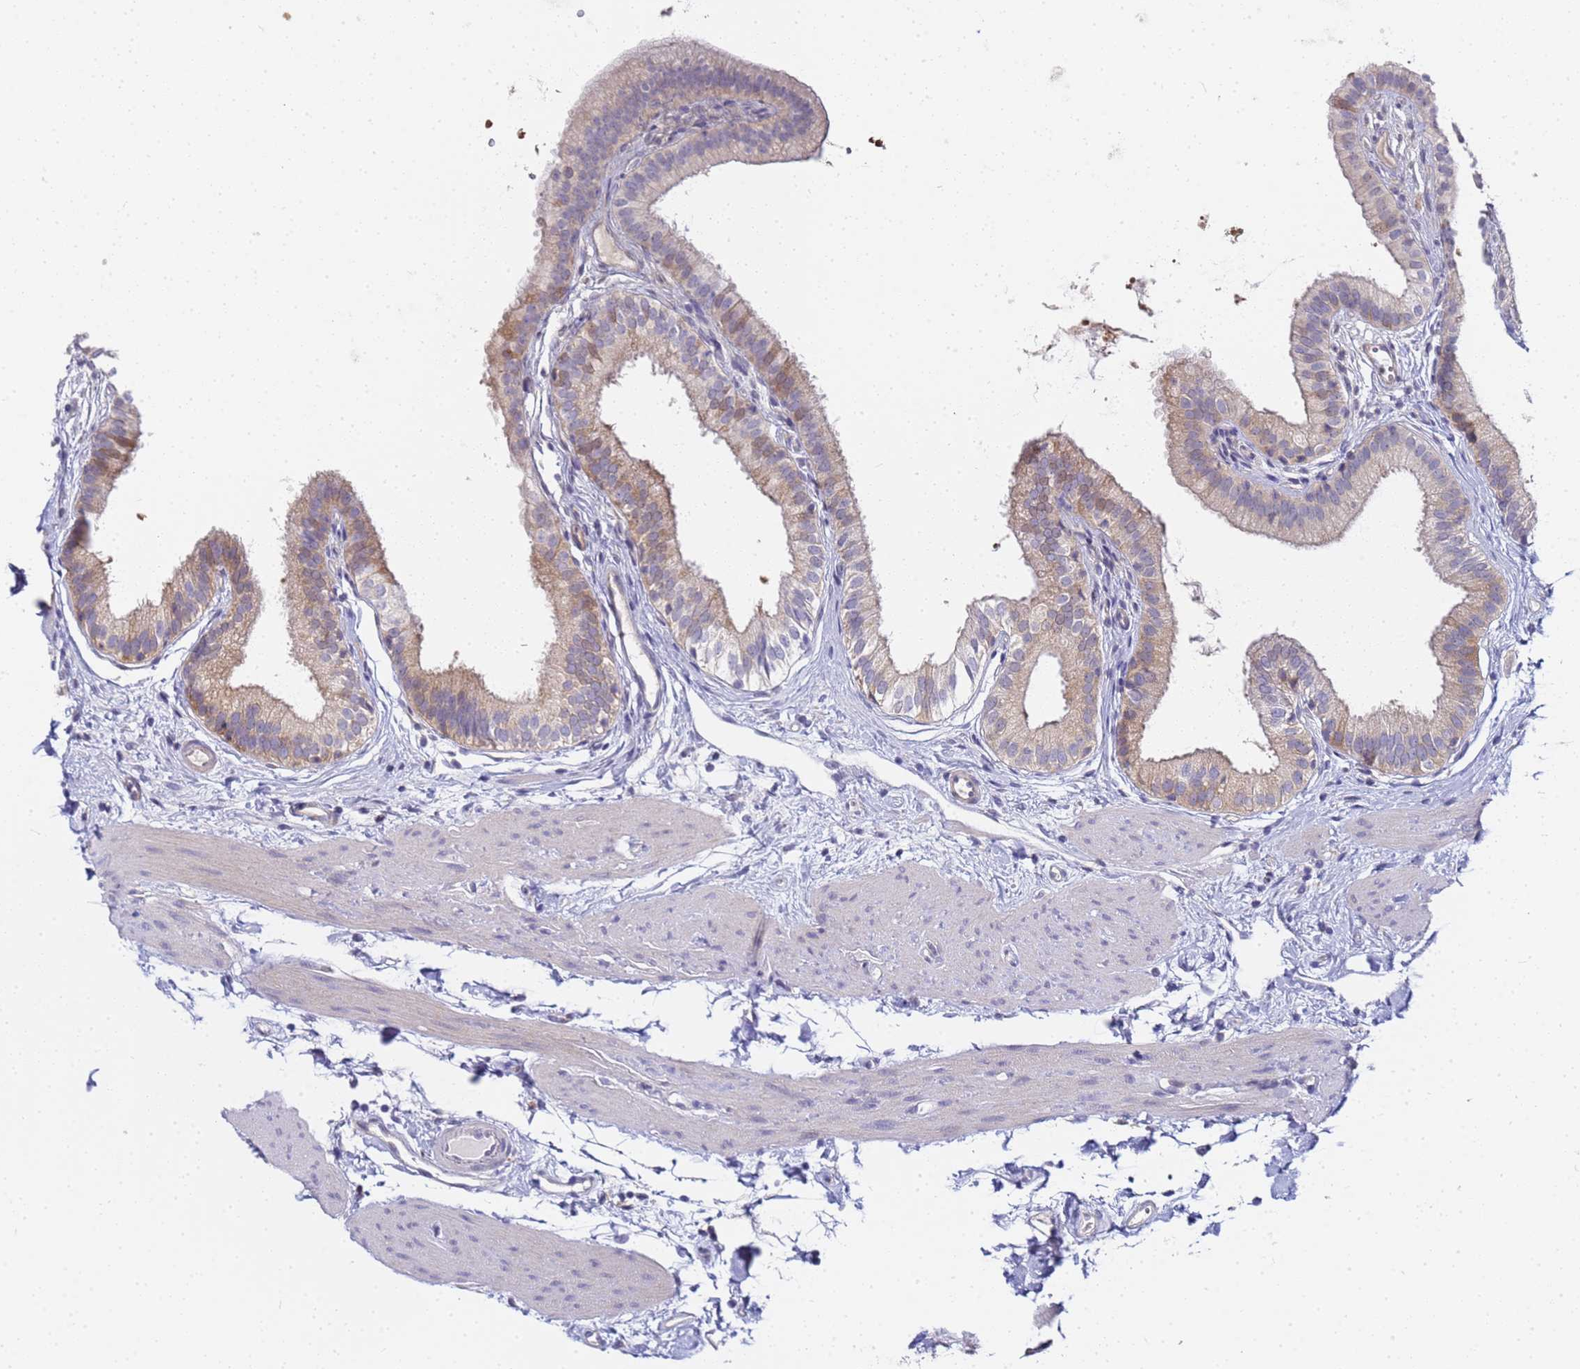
{"staining": {"intensity": "moderate", "quantity": "25%-75%", "location": "cytoplasmic/membranous"}, "tissue": "gallbladder", "cell_type": "Glandular cells", "image_type": "normal", "snomed": [{"axis": "morphology", "description": "Normal tissue, NOS"}, {"axis": "topography", "description": "Gallbladder"}], "caption": "An image of gallbladder stained for a protein shows moderate cytoplasmic/membranous brown staining in glandular cells. Nuclei are stained in blue.", "gene": "CHM", "patient": {"sex": "female", "age": 54}}